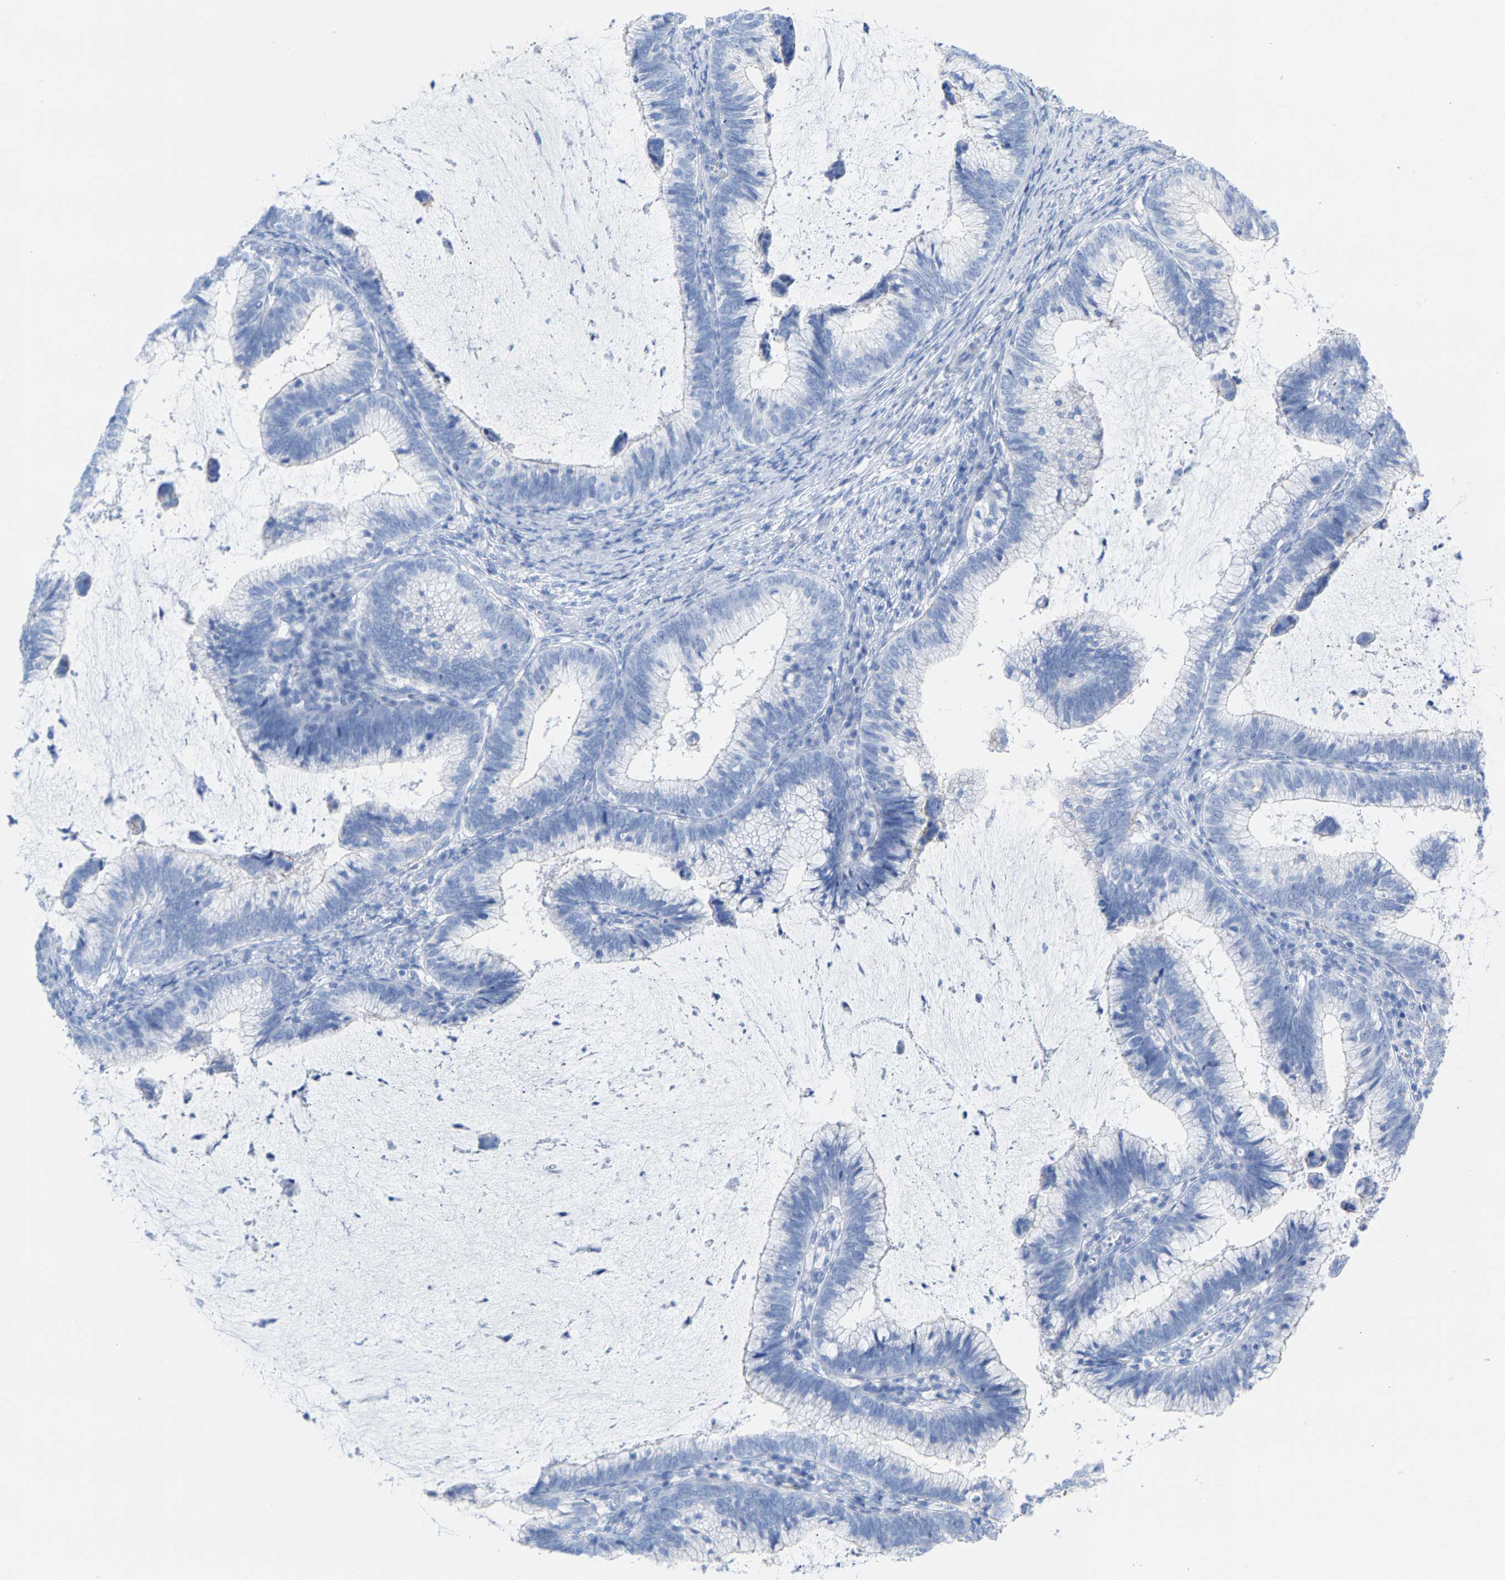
{"staining": {"intensity": "negative", "quantity": "none", "location": "none"}, "tissue": "cervical cancer", "cell_type": "Tumor cells", "image_type": "cancer", "snomed": [{"axis": "morphology", "description": "Adenocarcinoma, NOS"}, {"axis": "topography", "description": "Cervix"}], "caption": "Immunohistochemical staining of human cervical cancer (adenocarcinoma) displays no significant expression in tumor cells.", "gene": "CPA1", "patient": {"sex": "female", "age": 36}}